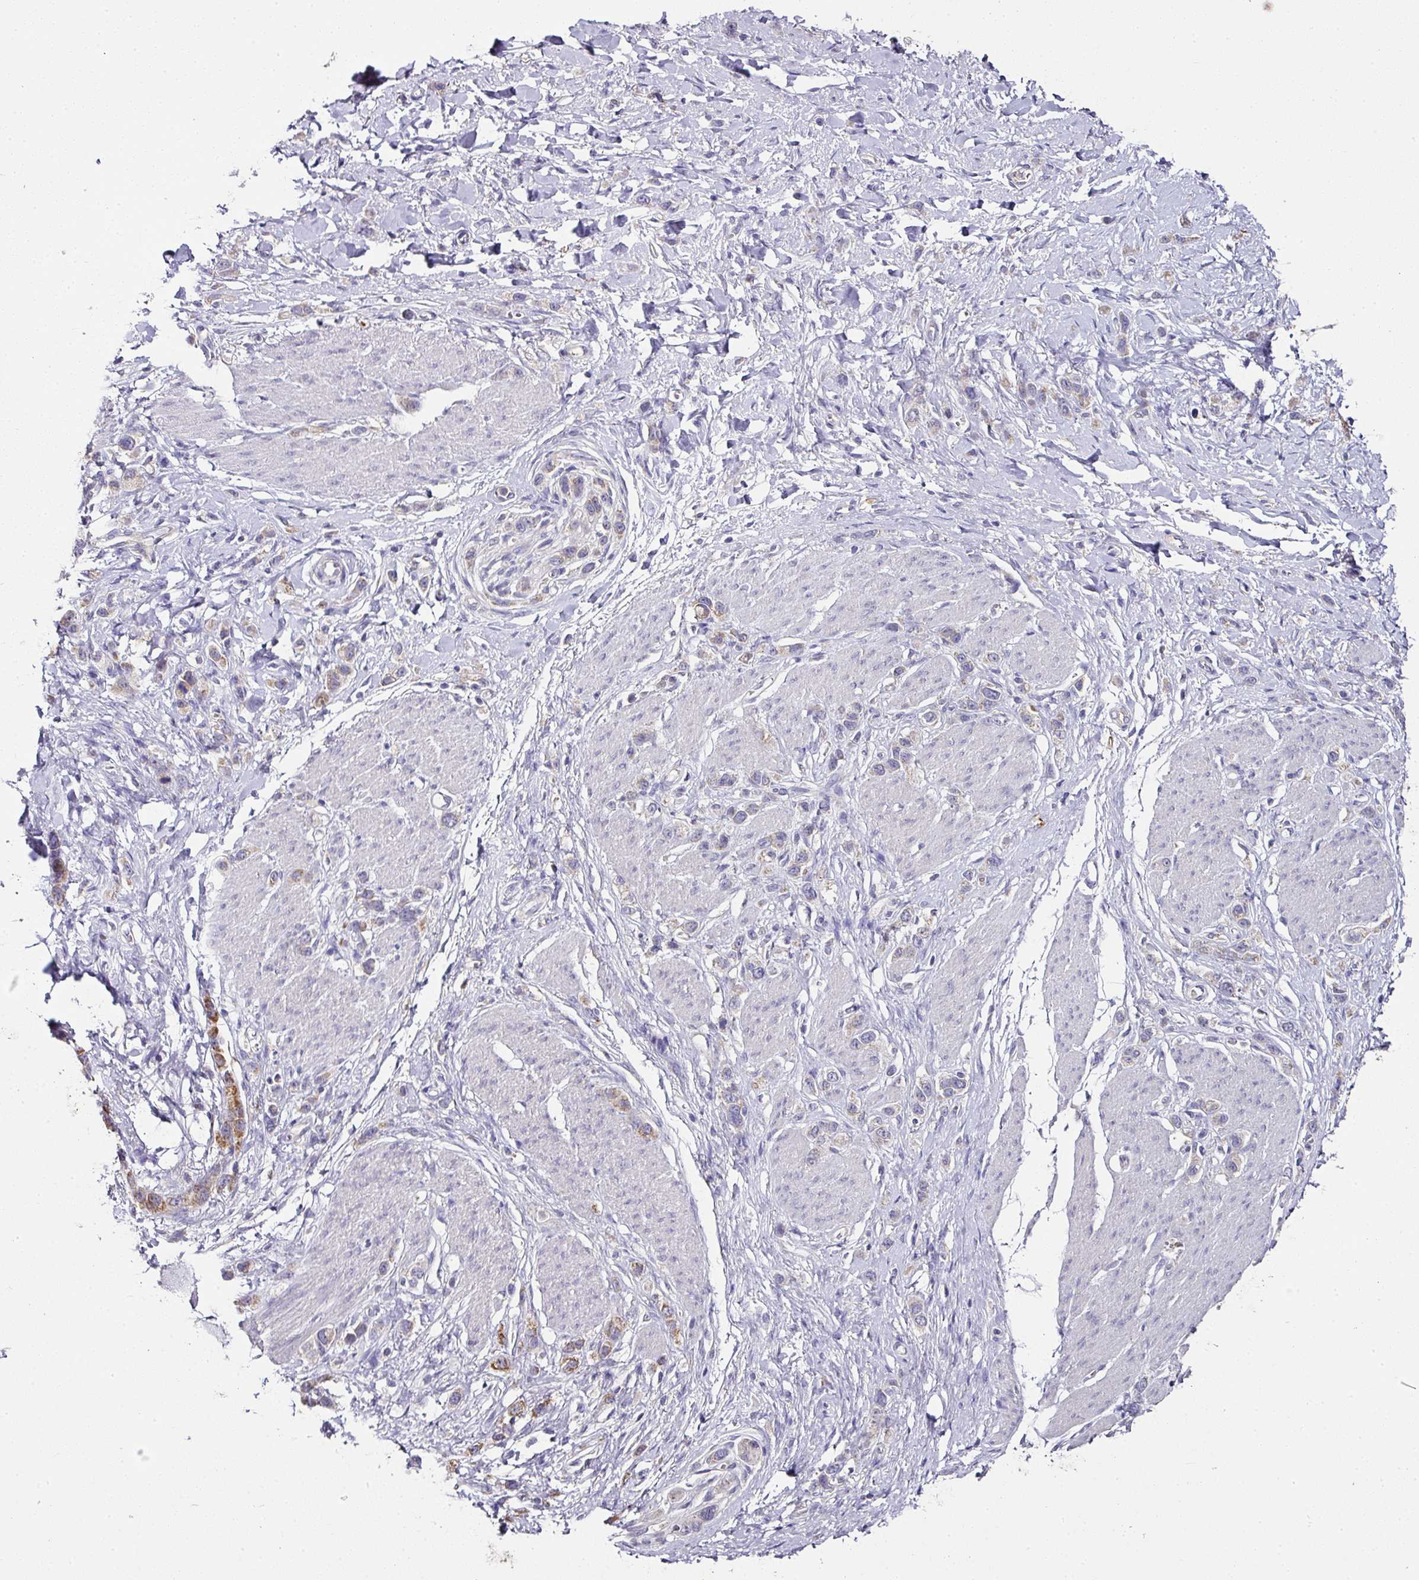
{"staining": {"intensity": "strong", "quantity": "25%-75%", "location": "cytoplasmic/membranous"}, "tissue": "stomach cancer", "cell_type": "Tumor cells", "image_type": "cancer", "snomed": [{"axis": "morphology", "description": "Adenocarcinoma, NOS"}, {"axis": "topography", "description": "Stomach"}], "caption": "Human stomach cancer (adenocarcinoma) stained with a brown dye displays strong cytoplasmic/membranous positive staining in approximately 25%-75% of tumor cells.", "gene": "SKIC2", "patient": {"sex": "female", "age": 65}}